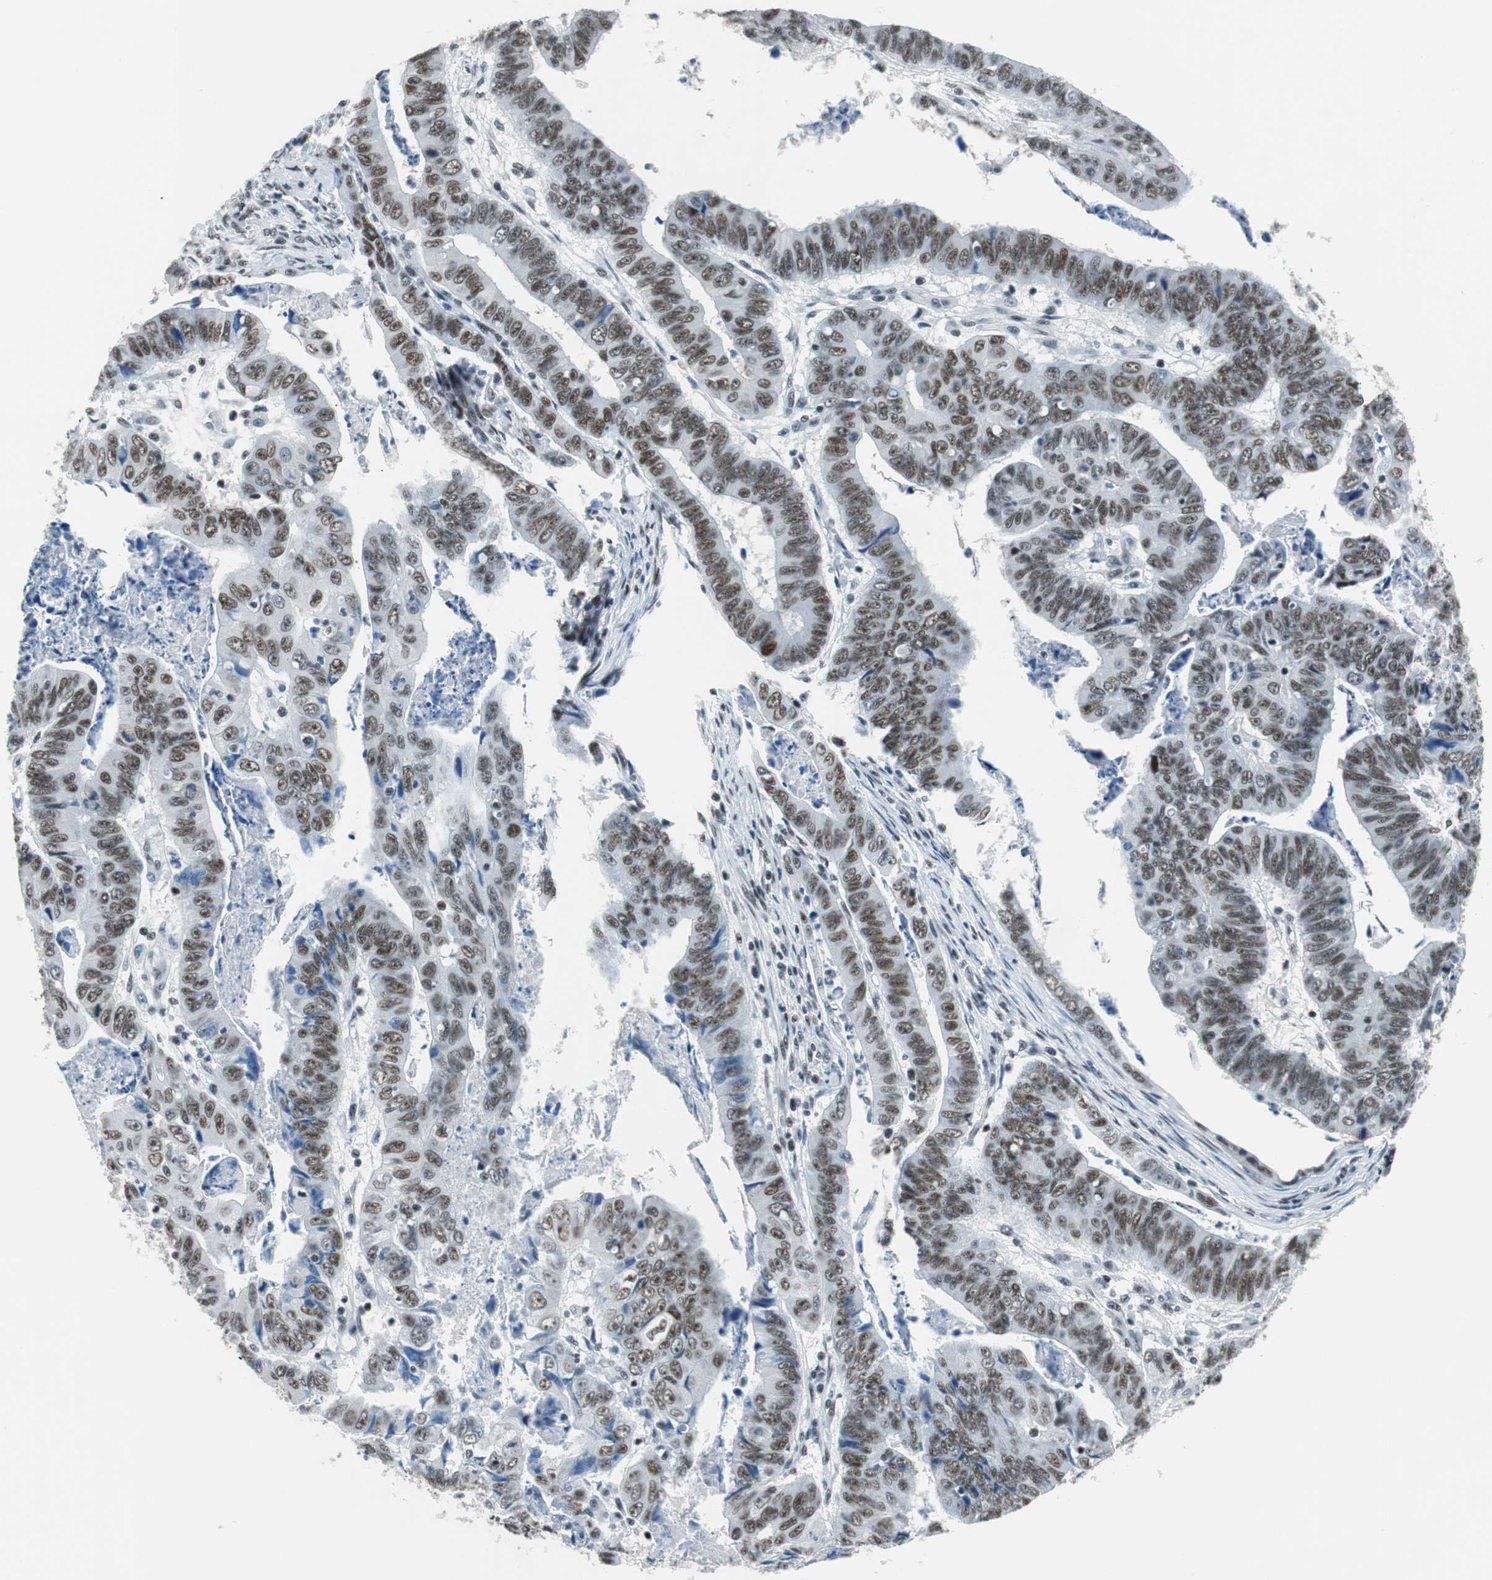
{"staining": {"intensity": "moderate", "quantity": ">75%", "location": "nuclear"}, "tissue": "stomach cancer", "cell_type": "Tumor cells", "image_type": "cancer", "snomed": [{"axis": "morphology", "description": "Adenocarcinoma, NOS"}, {"axis": "topography", "description": "Stomach, lower"}], "caption": "Protein expression analysis of human stomach cancer (adenocarcinoma) reveals moderate nuclear expression in about >75% of tumor cells.", "gene": "HDAC3", "patient": {"sex": "male", "age": 77}}